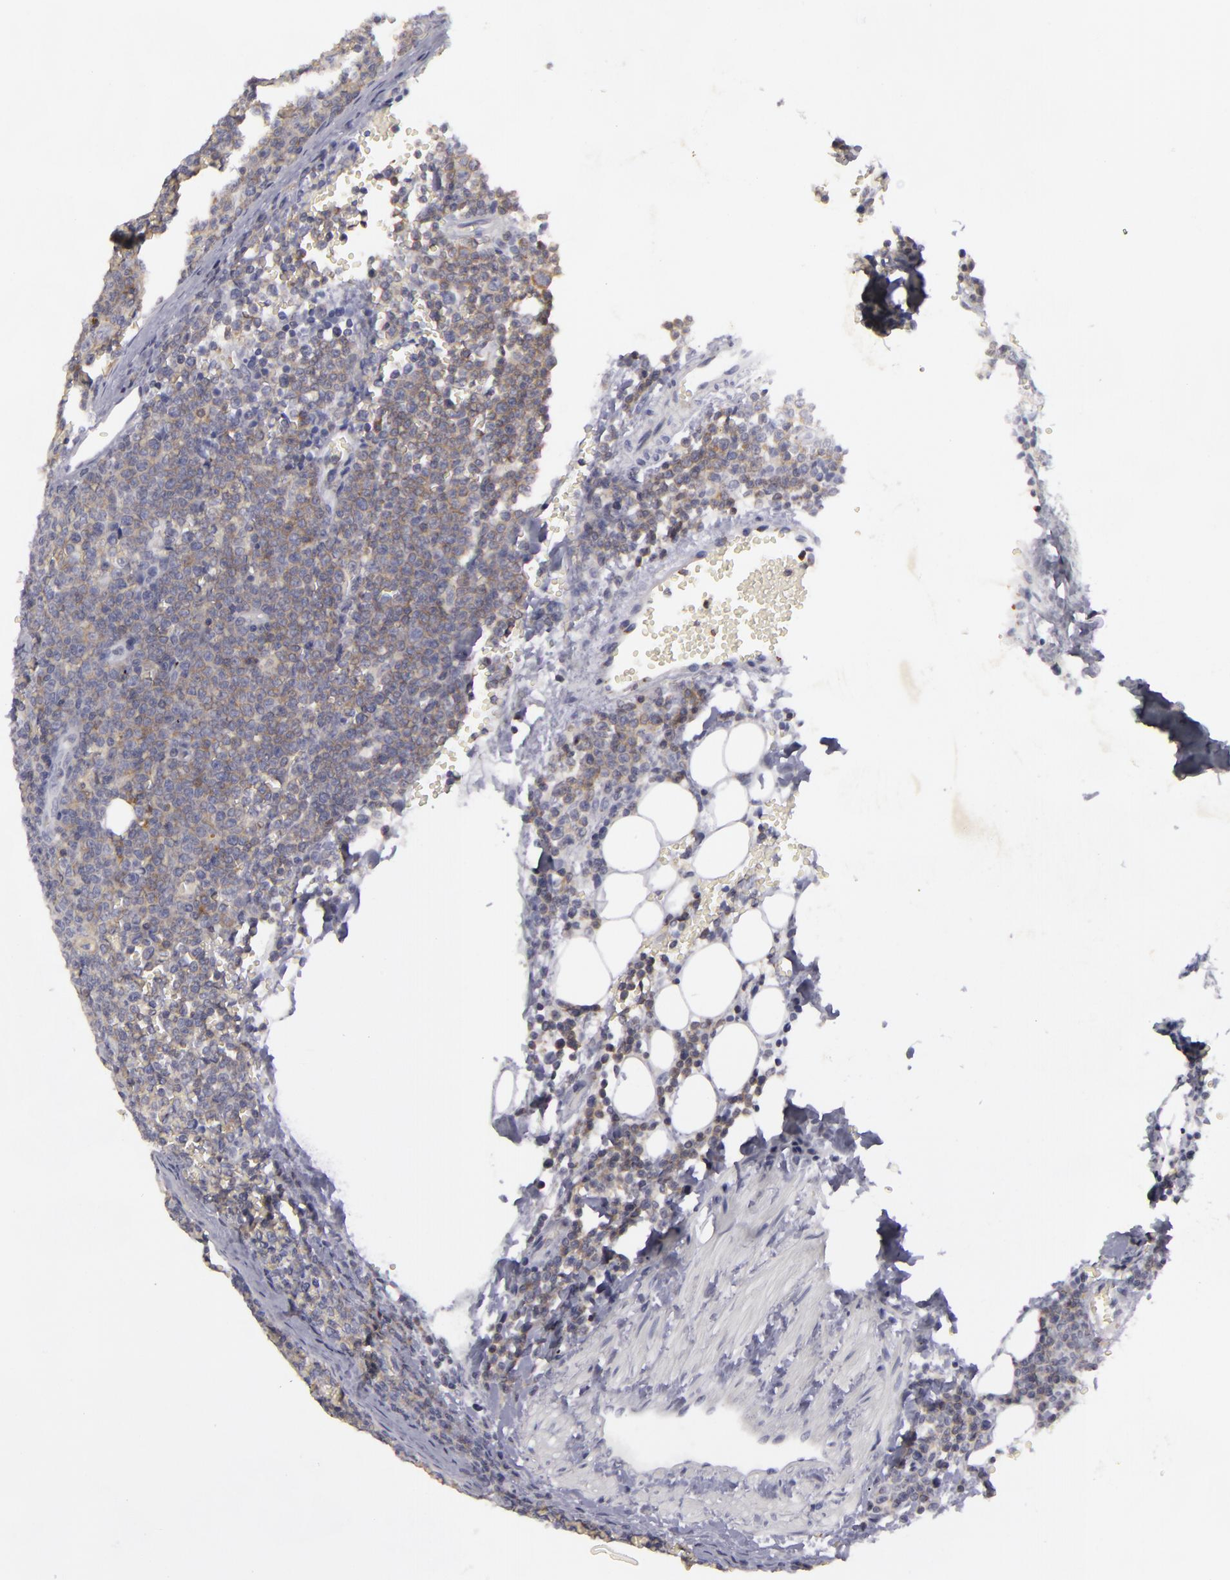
{"staining": {"intensity": "weak", "quantity": "25%-75%", "location": "cytoplasmic/membranous"}, "tissue": "lymphoma", "cell_type": "Tumor cells", "image_type": "cancer", "snomed": [{"axis": "morphology", "description": "Malignant lymphoma, non-Hodgkin's type, Low grade"}, {"axis": "topography", "description": "Lymph node"}], "caption": "This image exhibits IHC staining of lymphoma, with low weak cytoplasmic/membranous staining in about 25%-75% of tumor cells.", "gene": "KCNAB2", "patient": {"sex": "male", "age": 50}}